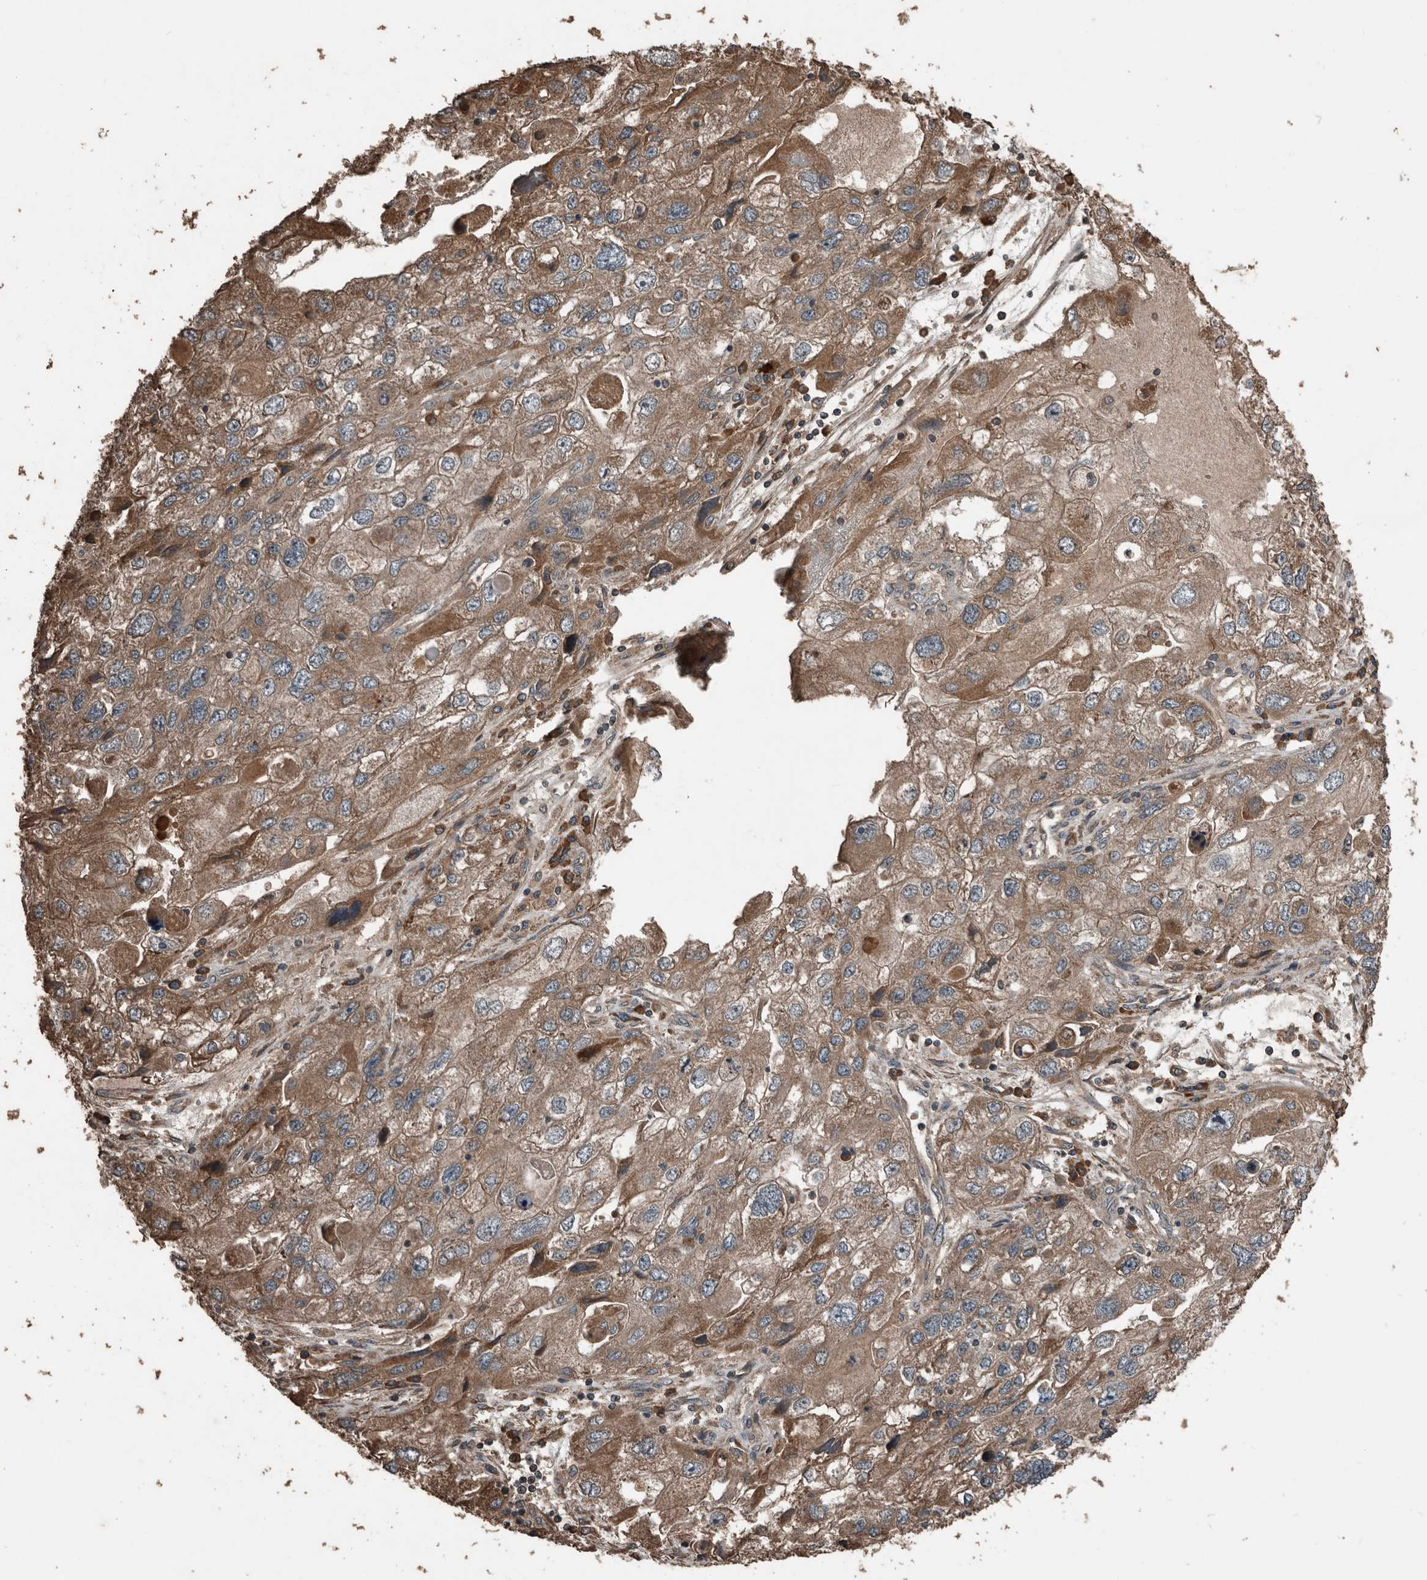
{"staining": {"intensity": "moderate", "quantity": ">75%", "location": "cytoplasmic/membranous"}, "tissue": "endometrial cancer", "cell_type": "Tumor cells", "image_type": "cancer", "snomed": [{"axis": "morphology", "description": "Adenocarcinoma, NOS"}, {"axis": "topography", "description": "Endometrium"}], "caption": "Tumor cells reveal medium levels of moderate cytoplasmic/membranous positivity in approximately >75% of cells in human endometrial adenocarcinoma.", "gene": "RNF207", "patient": {"sex": "female", "age": 49}}